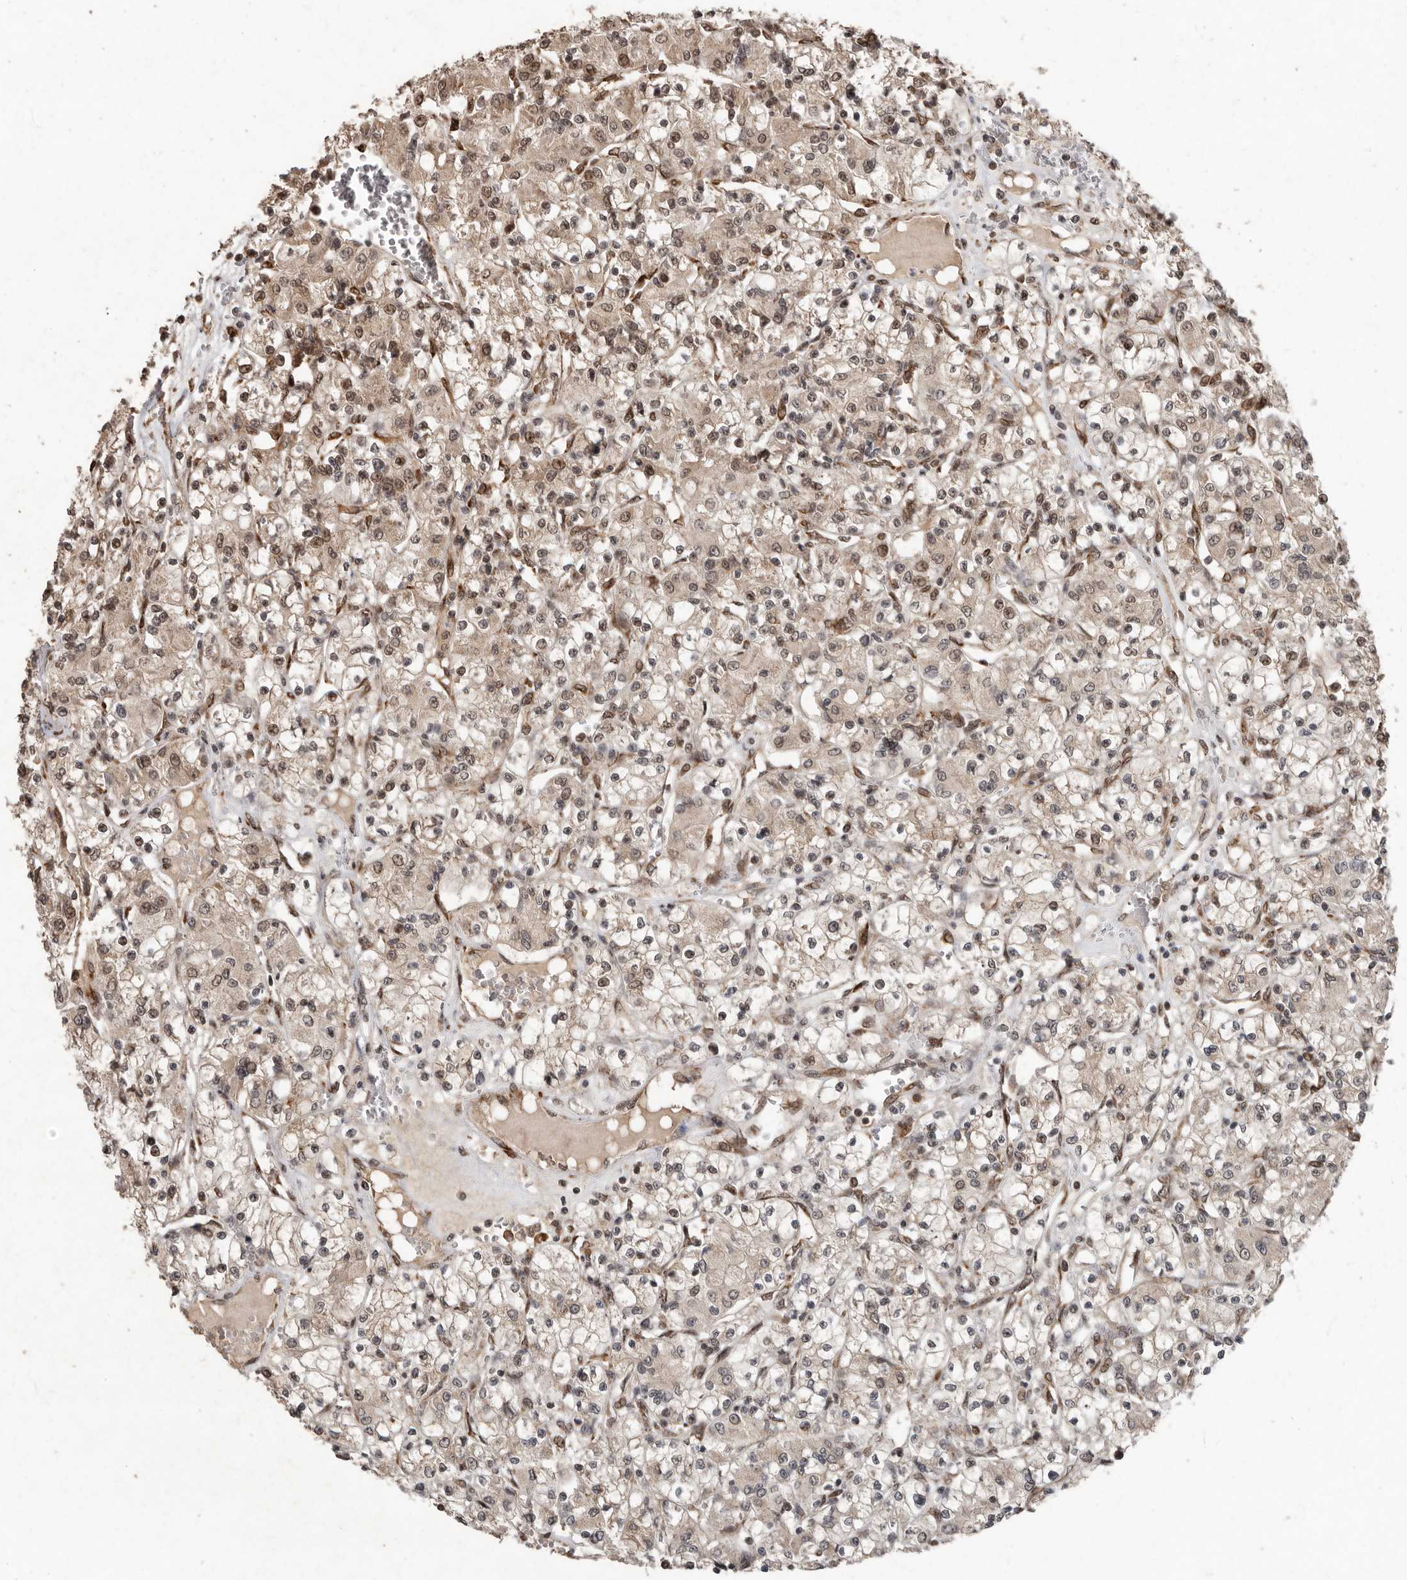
{"staining": {"intensity": "moderate", "quantity": "25%-75%", "location": "cytoplasmic/membranous,nuclear"}, "tissue": "renal cancer", "cell_type": "Tumor cells", "image_type": "cancer", "snomed": [{"axis": "morphology", "description": "Adenocarcinoma, NOS"}, {"axis": "topography", "description": "Kidney"}], "caption": "A micrograph of human renal cancer (adenocarcinoma) stained for a protein demonstrates moderate cytoplasmic/membranous and nuclear brown staining in tumor cells.", "gene": "LRGUK", "patient": {"sex": "female", "age": 59}}